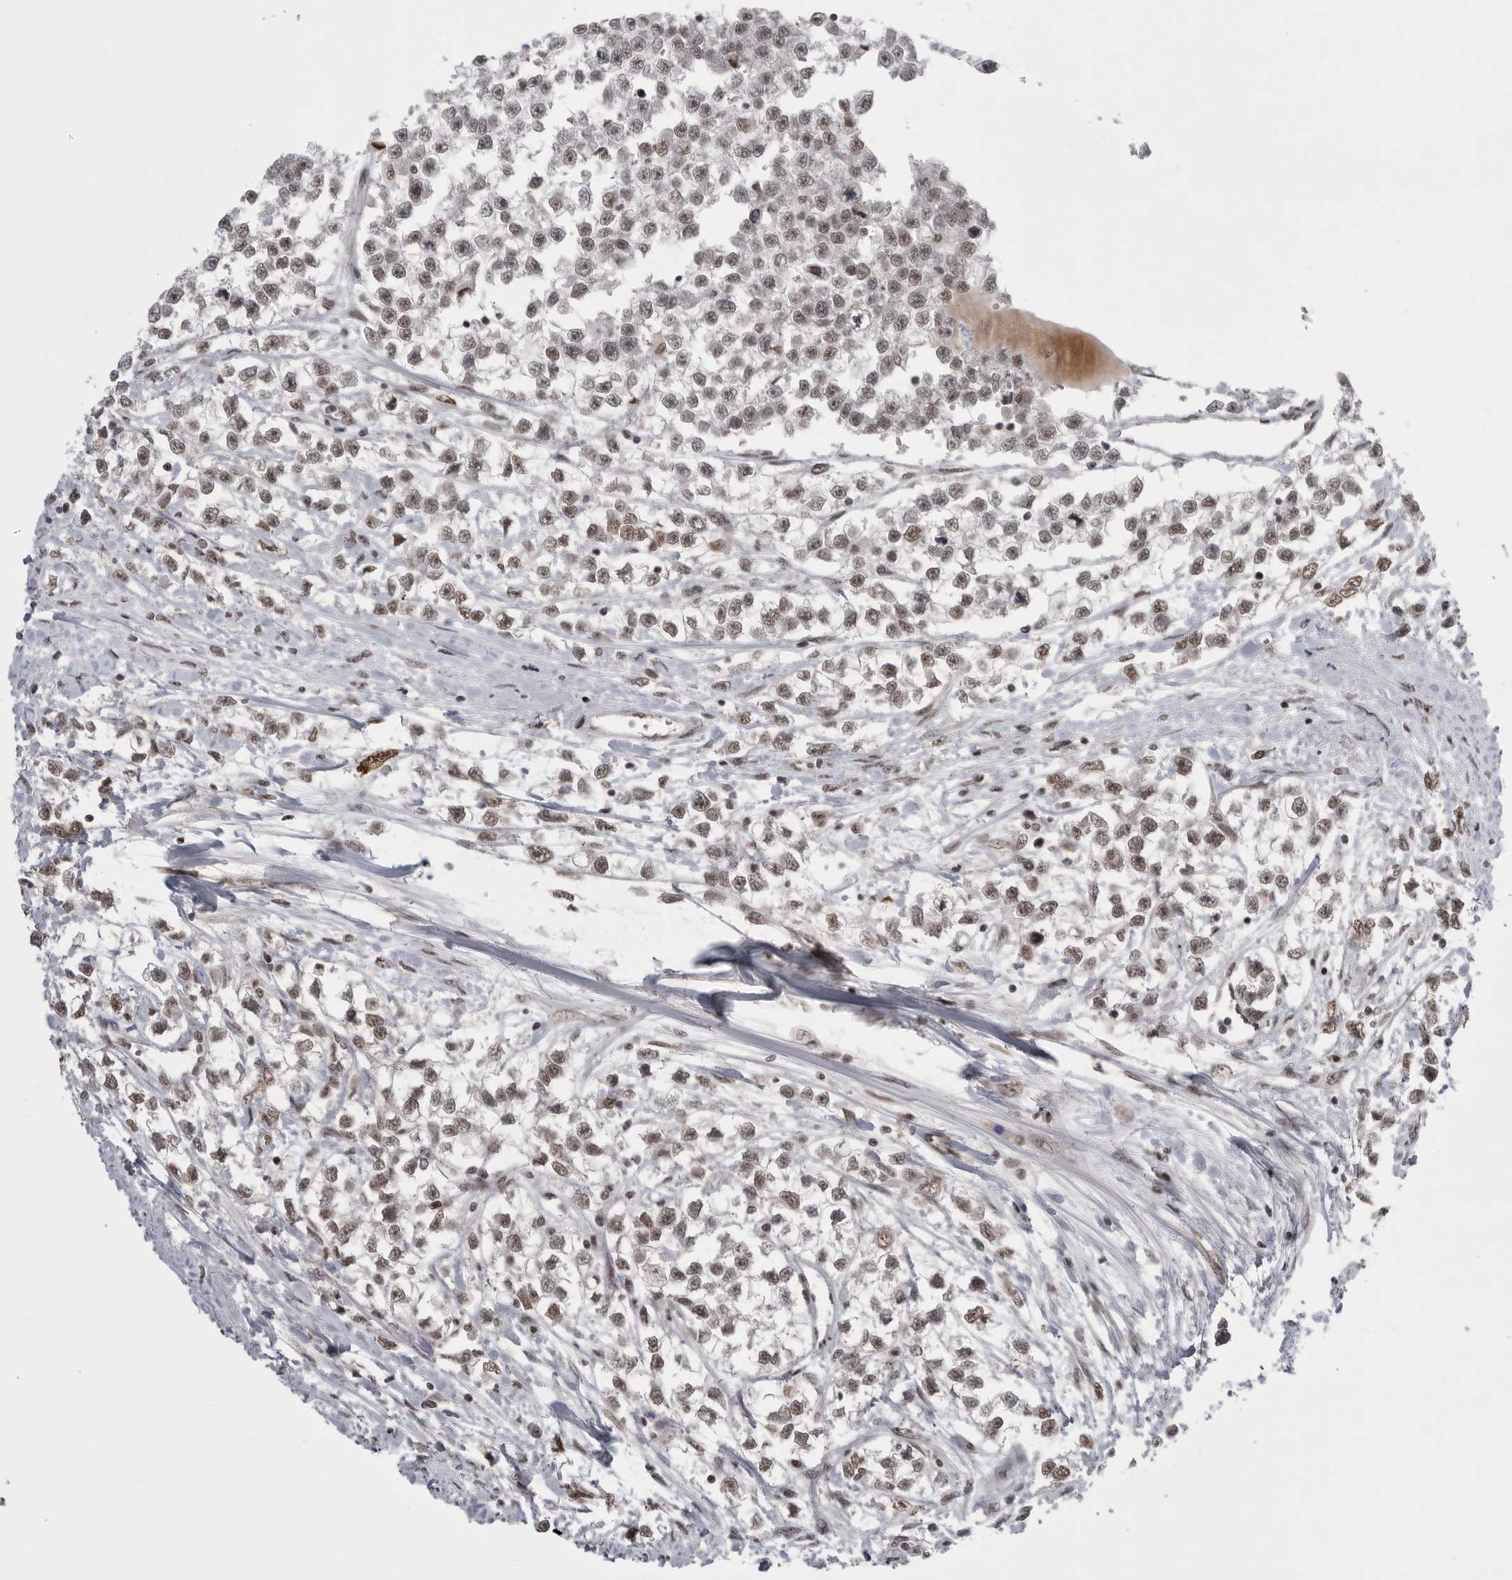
{"staining": {"intensity": "weak", "quantity": ">75%", "location": "nuclear"}, "tissue": "testis cancer", "cell_type": "Tumor cells", "image_type": "cancer", "snomed": [{"axis": "morphology", "description": "Seminoma, NOS"}, {"axis": "morphology", "description": "Carcinoma, Embryonal, NOS"}, {"axis": "topography", "description": "Testis"}], "caption": "Testis cancer stained with DAB (3,3'-diaminobenzidine) immunohistochemistry (IHC) reveals low levels of weak nuclear staining in approximately >75% of tumor cells.", "gene": "POU5F1", "patient": {"sex": "male", "age": 51}}